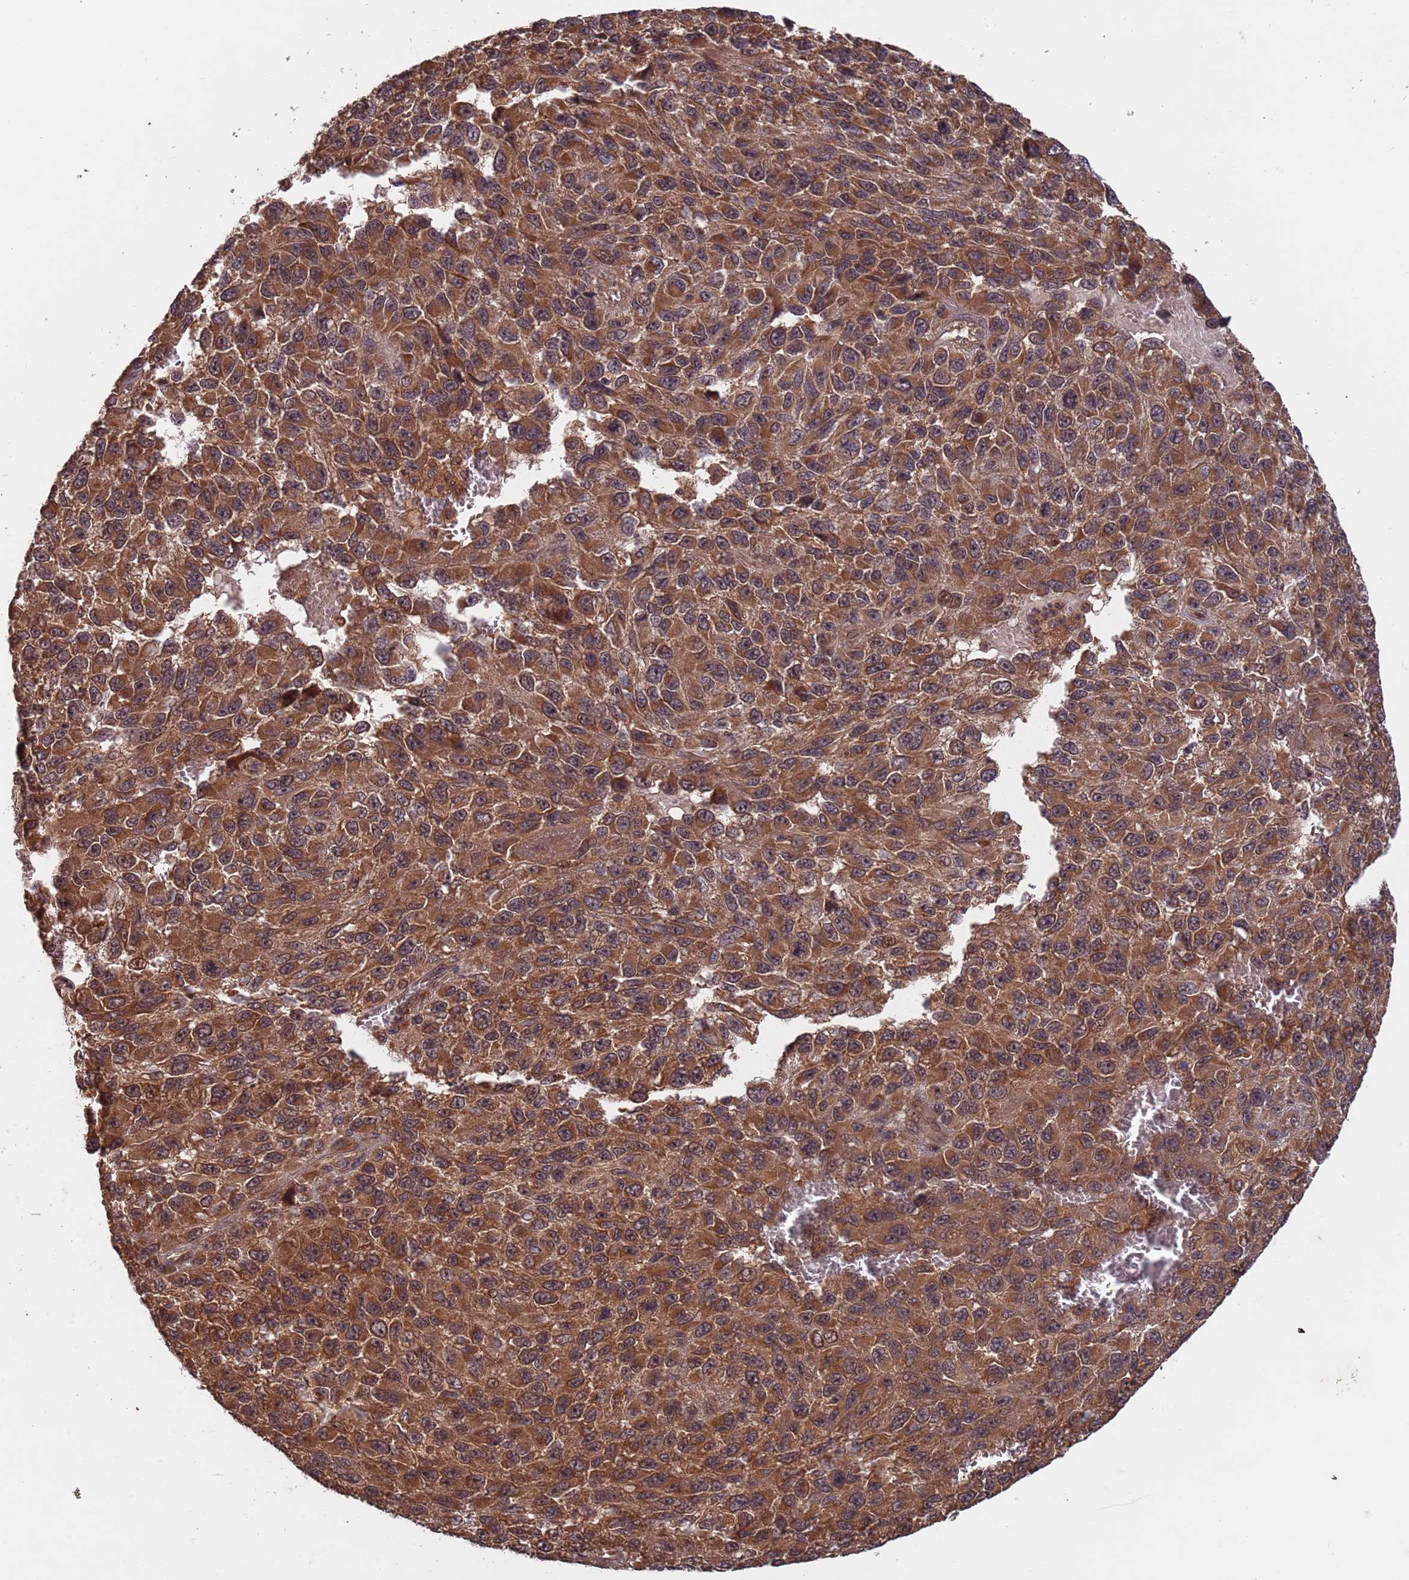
{"staining": {"intensity": "strong", "quantity": ">75%", "location": "cytoplasmic/membranous"}, "tissue": "melanoma", "cell_type": "Tumor cells", "image_type": "cancer", "snomed": [{"axis": "morphology", "description": "Normal tissue, NOS"}, {"axis": "morphology", "description": "Malignant melanoma, NOS"}, {"axis": "topography", "description": "Skin"}], "caption": "There is high levels of strong cytoplasmic/membranous positivity in tumor cells of melanoma, as demonstrated by immunohistochemical staining (brown color).", "gene": "ERI1", "patient": {"sex": "female", "age": 96}}